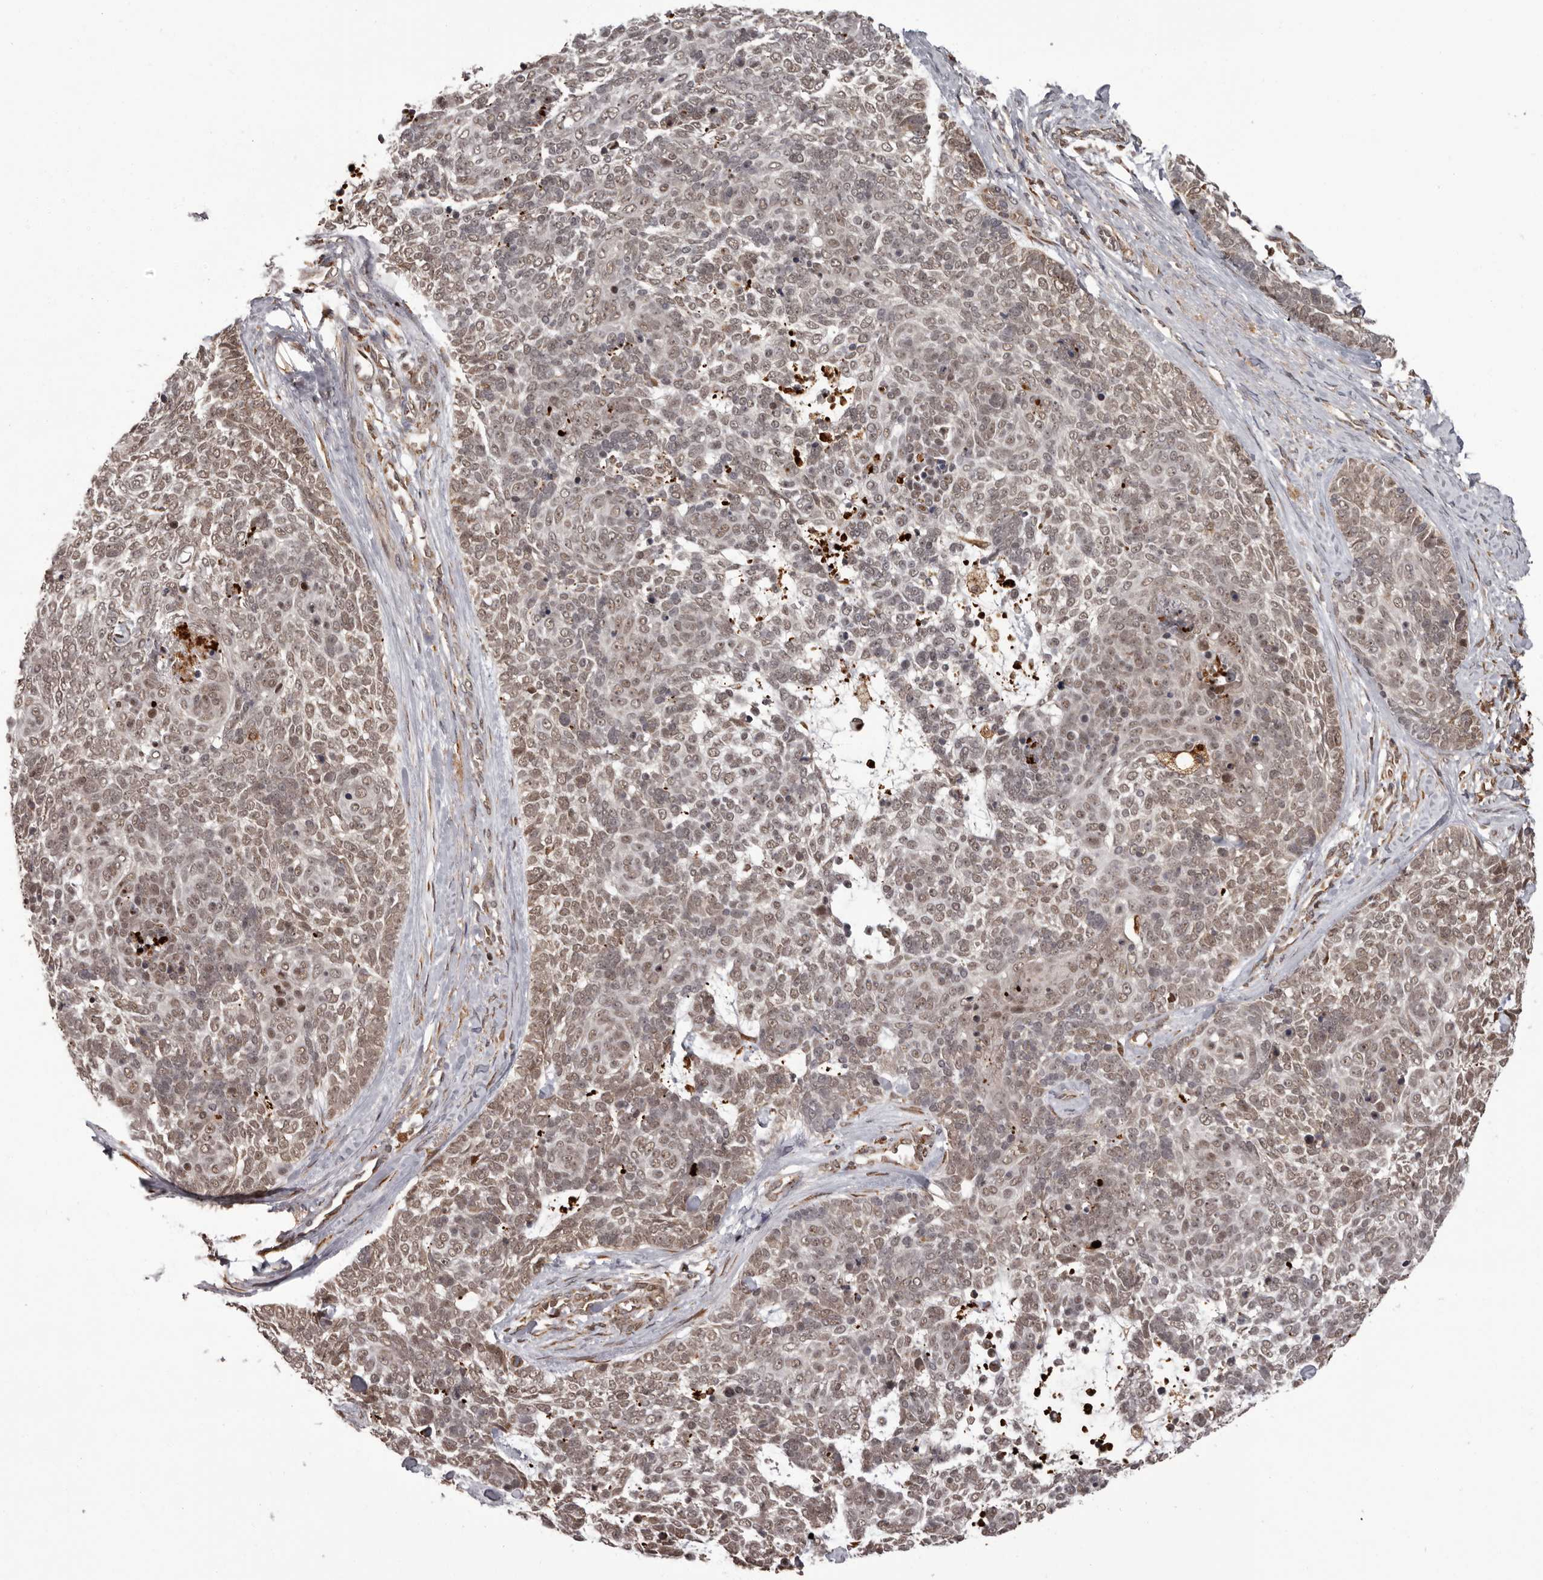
{"staining": {"intensity": "moderate", "quantity": "25%-75%", "location": "nuclear"}, "tissue": "skin cancer", "cell_type": "Tumor cells", "image_type": "cancer", "snomed": [{"axis": "morphology", "description": "Basal cell carcinoma"}, {"axis": "topography", "description": "Skin"}], "caption": "Immunohistochemical staining of basal cell carcinoma (skin) shows moderate nuclear protein staining in about 25%-75% of tumor cells.", "gene": "IL32", "patient": {"sex": "female", "age": 81}}